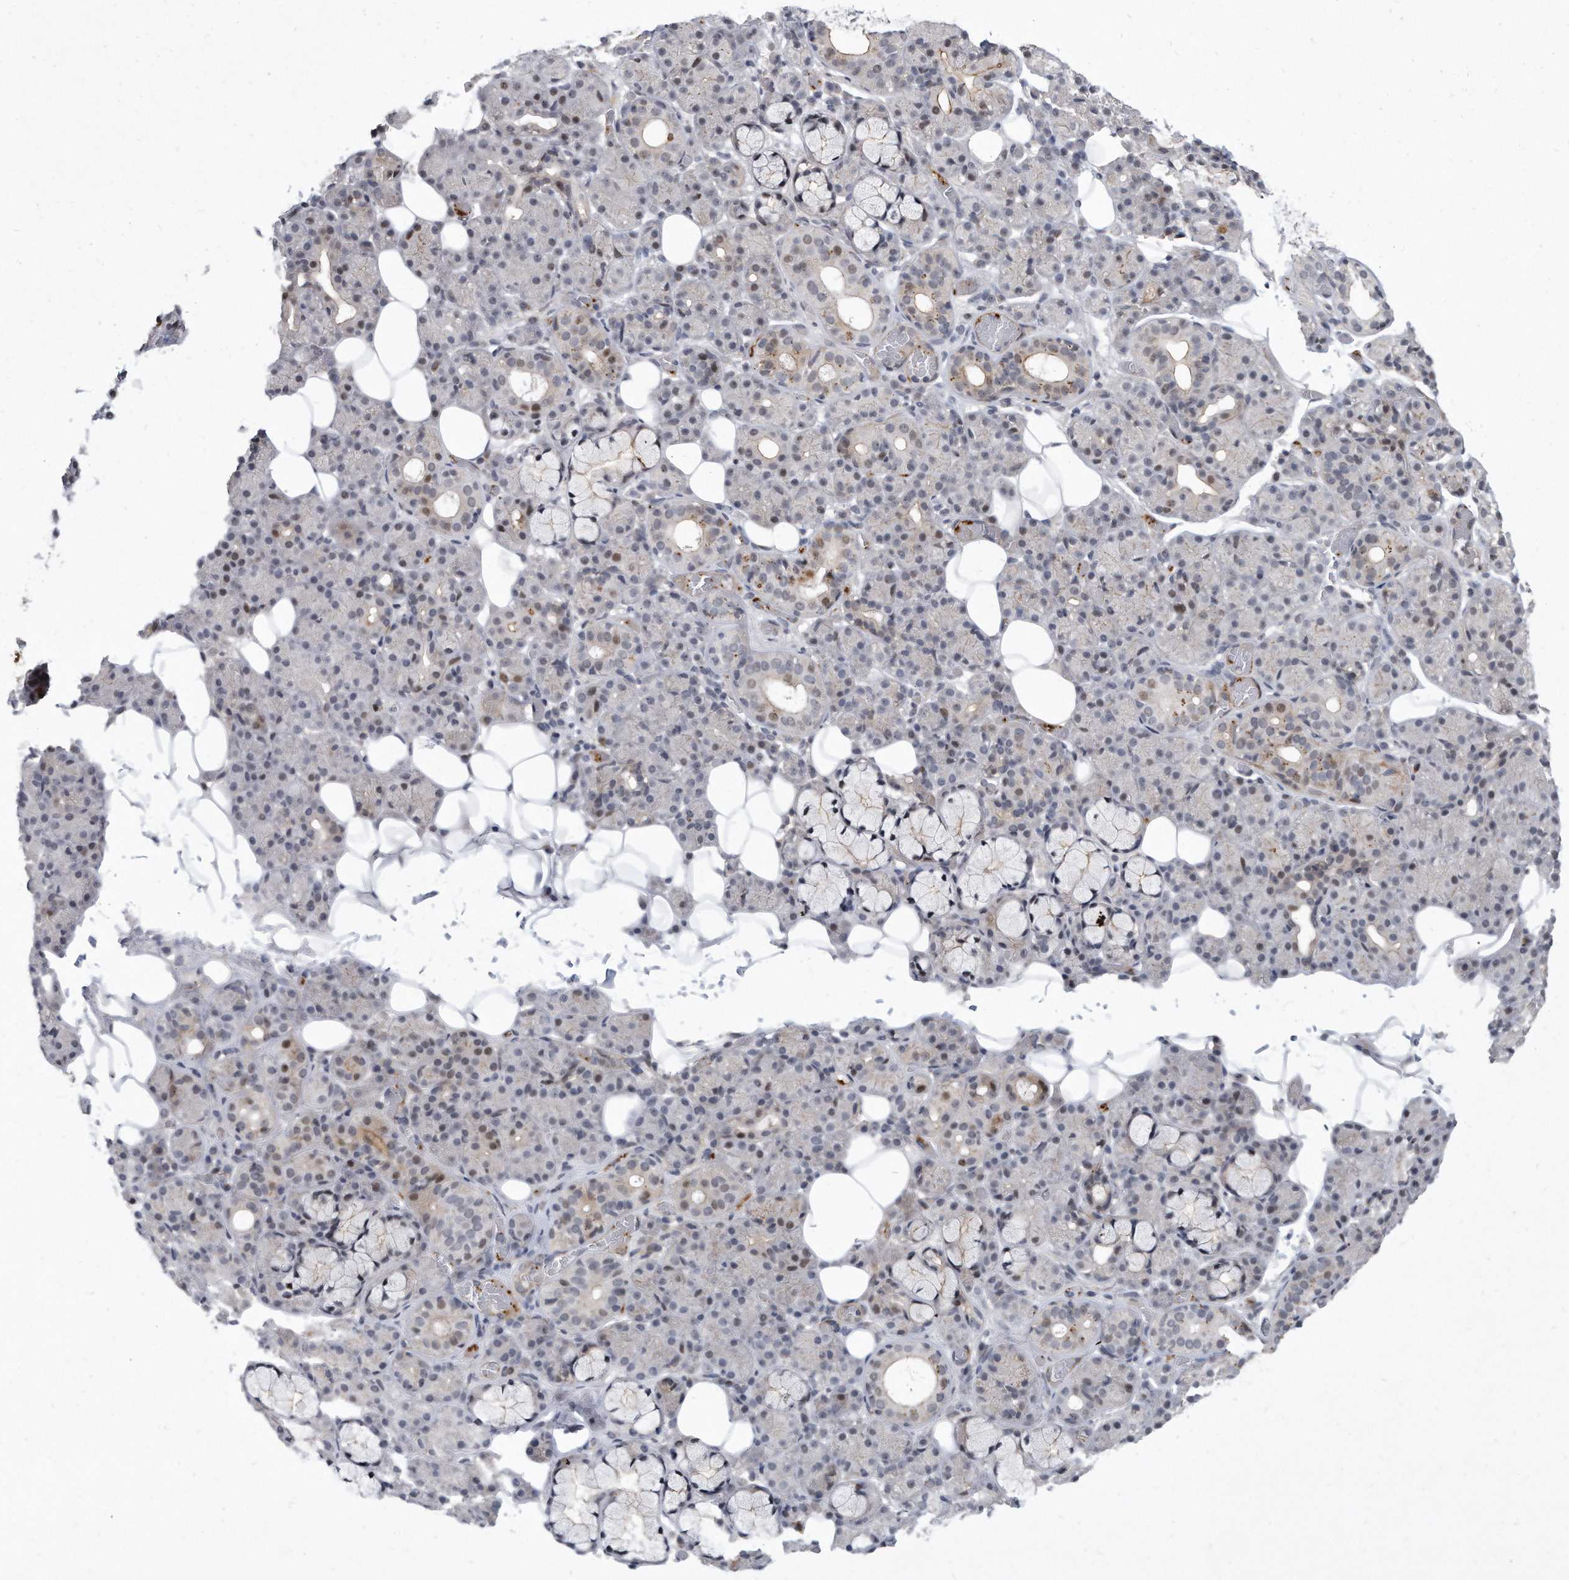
{"staining": {"intensity": "weak", "quantity": "<25%", "location": "cytoplasmic/membranous,nuclear"}, "tissue": "salivary gland", "cell_type": "Glandular cells", "image_type": "normal", "snomed": [{"axis": "morphology", "description": "Normal tissue, NOS"}, {"axis": "topography", "description": "Salivary gland"}], "caption": "Immunohistochemistry micrograph of normal salivary gland: salivary gland stained with DAB (3,3'-diaminobenzidine) shows no significant protein positivity in glandular cells. (DAB IHC, high magnification).", "gene": "PGBD2", "patient": {"sex": "male", "age": 63}}